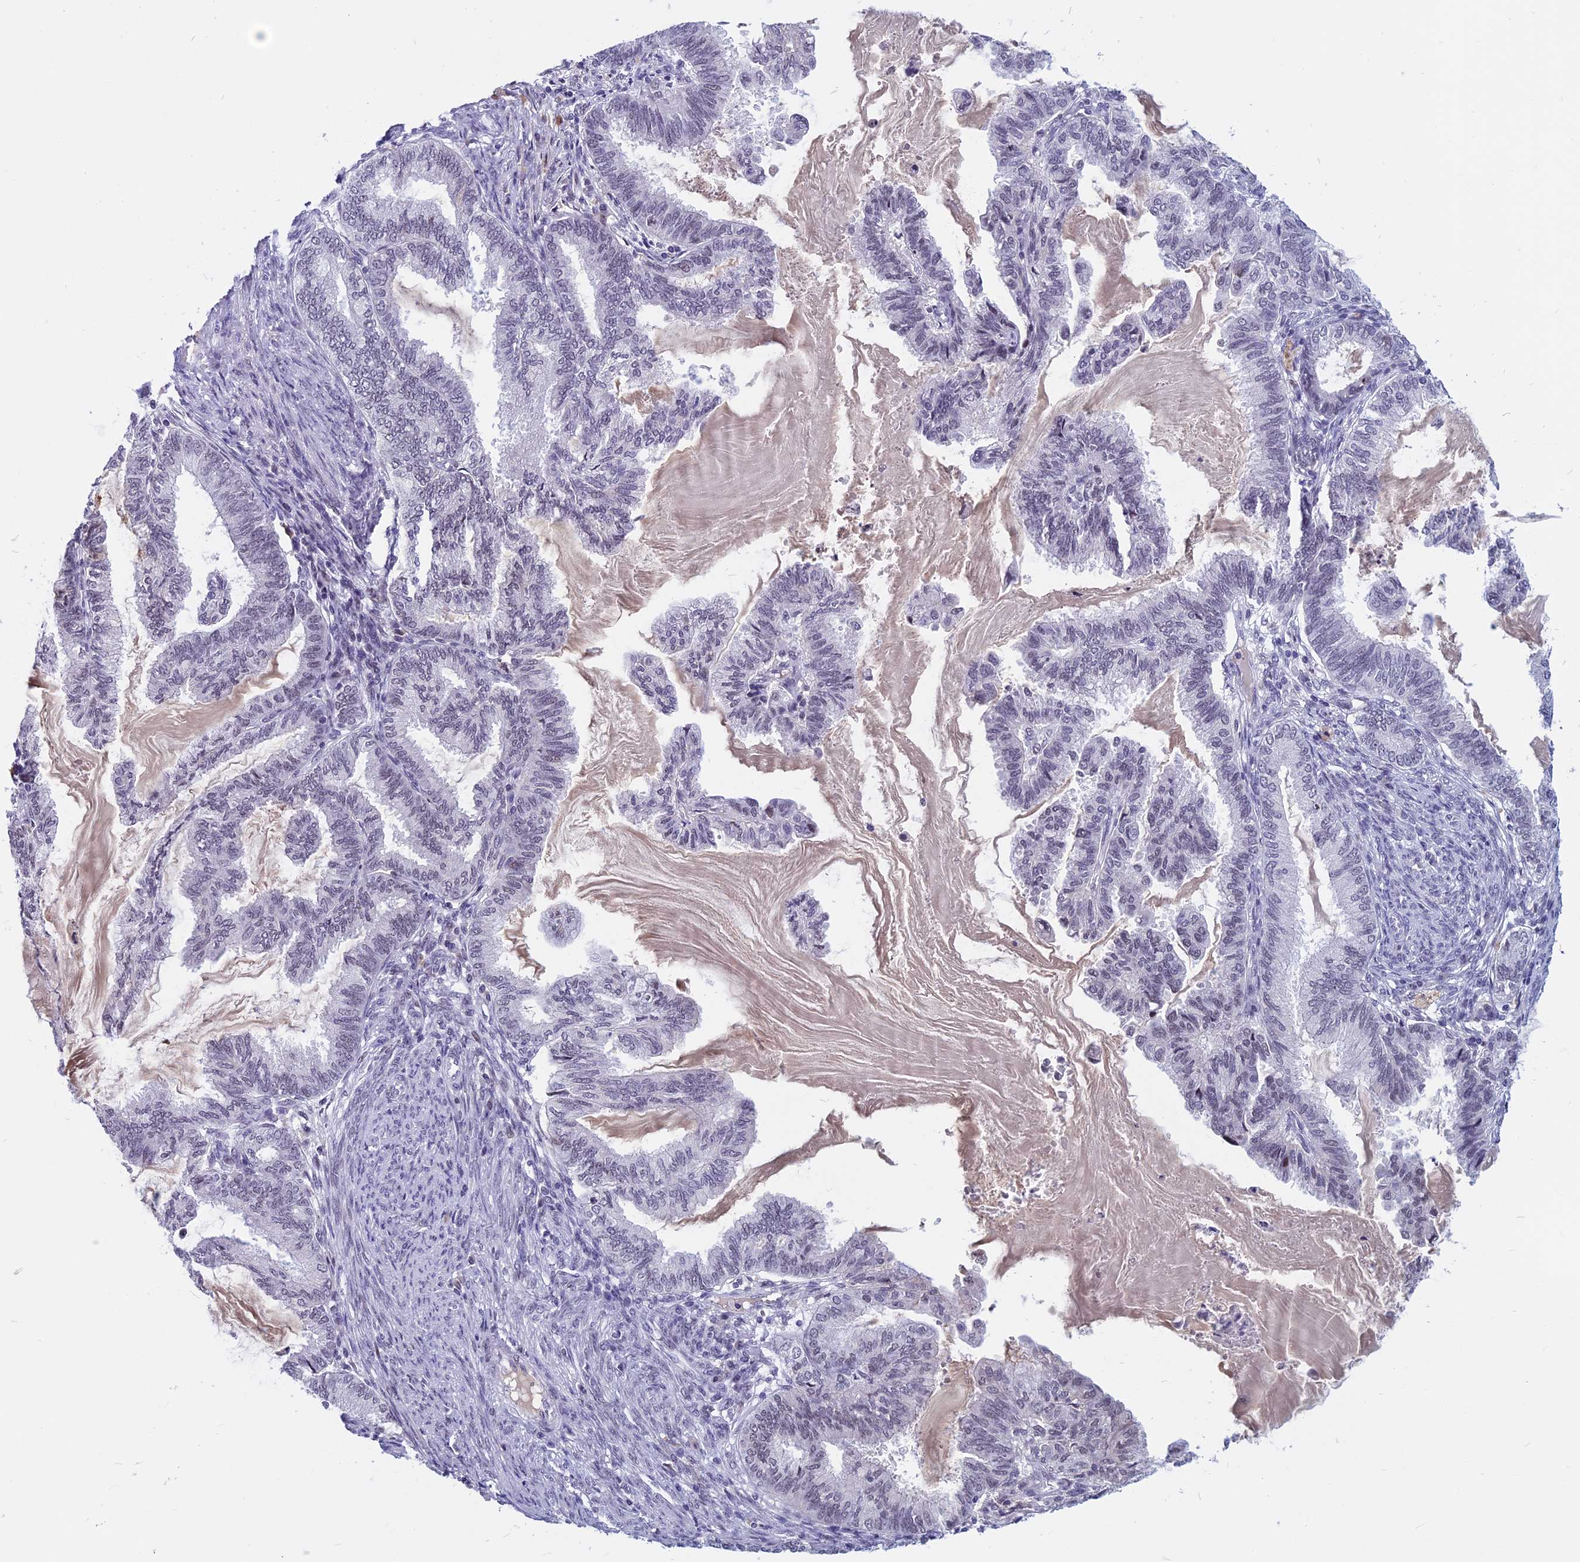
{"staining": {"intensity": "weak", "quantity": "<25%", "location": "nuclear"}, "tissue": "endometrial cancer", "cell_type": "Tumor cells", "image_type": "cancer", "snomed": [{"axis": "morphology", "description": "Adenocarcinoma, NOS"}, {"axis": "topography", "description": "Endometrium"}], "caption": "A high-resolution image shows IHC staining of endometrial cancer (adenocarcinoma), which reveals no significant positivity in tumor cells.", "gene": "CDC7", "patient": {"sex": "female", "age": 86}}